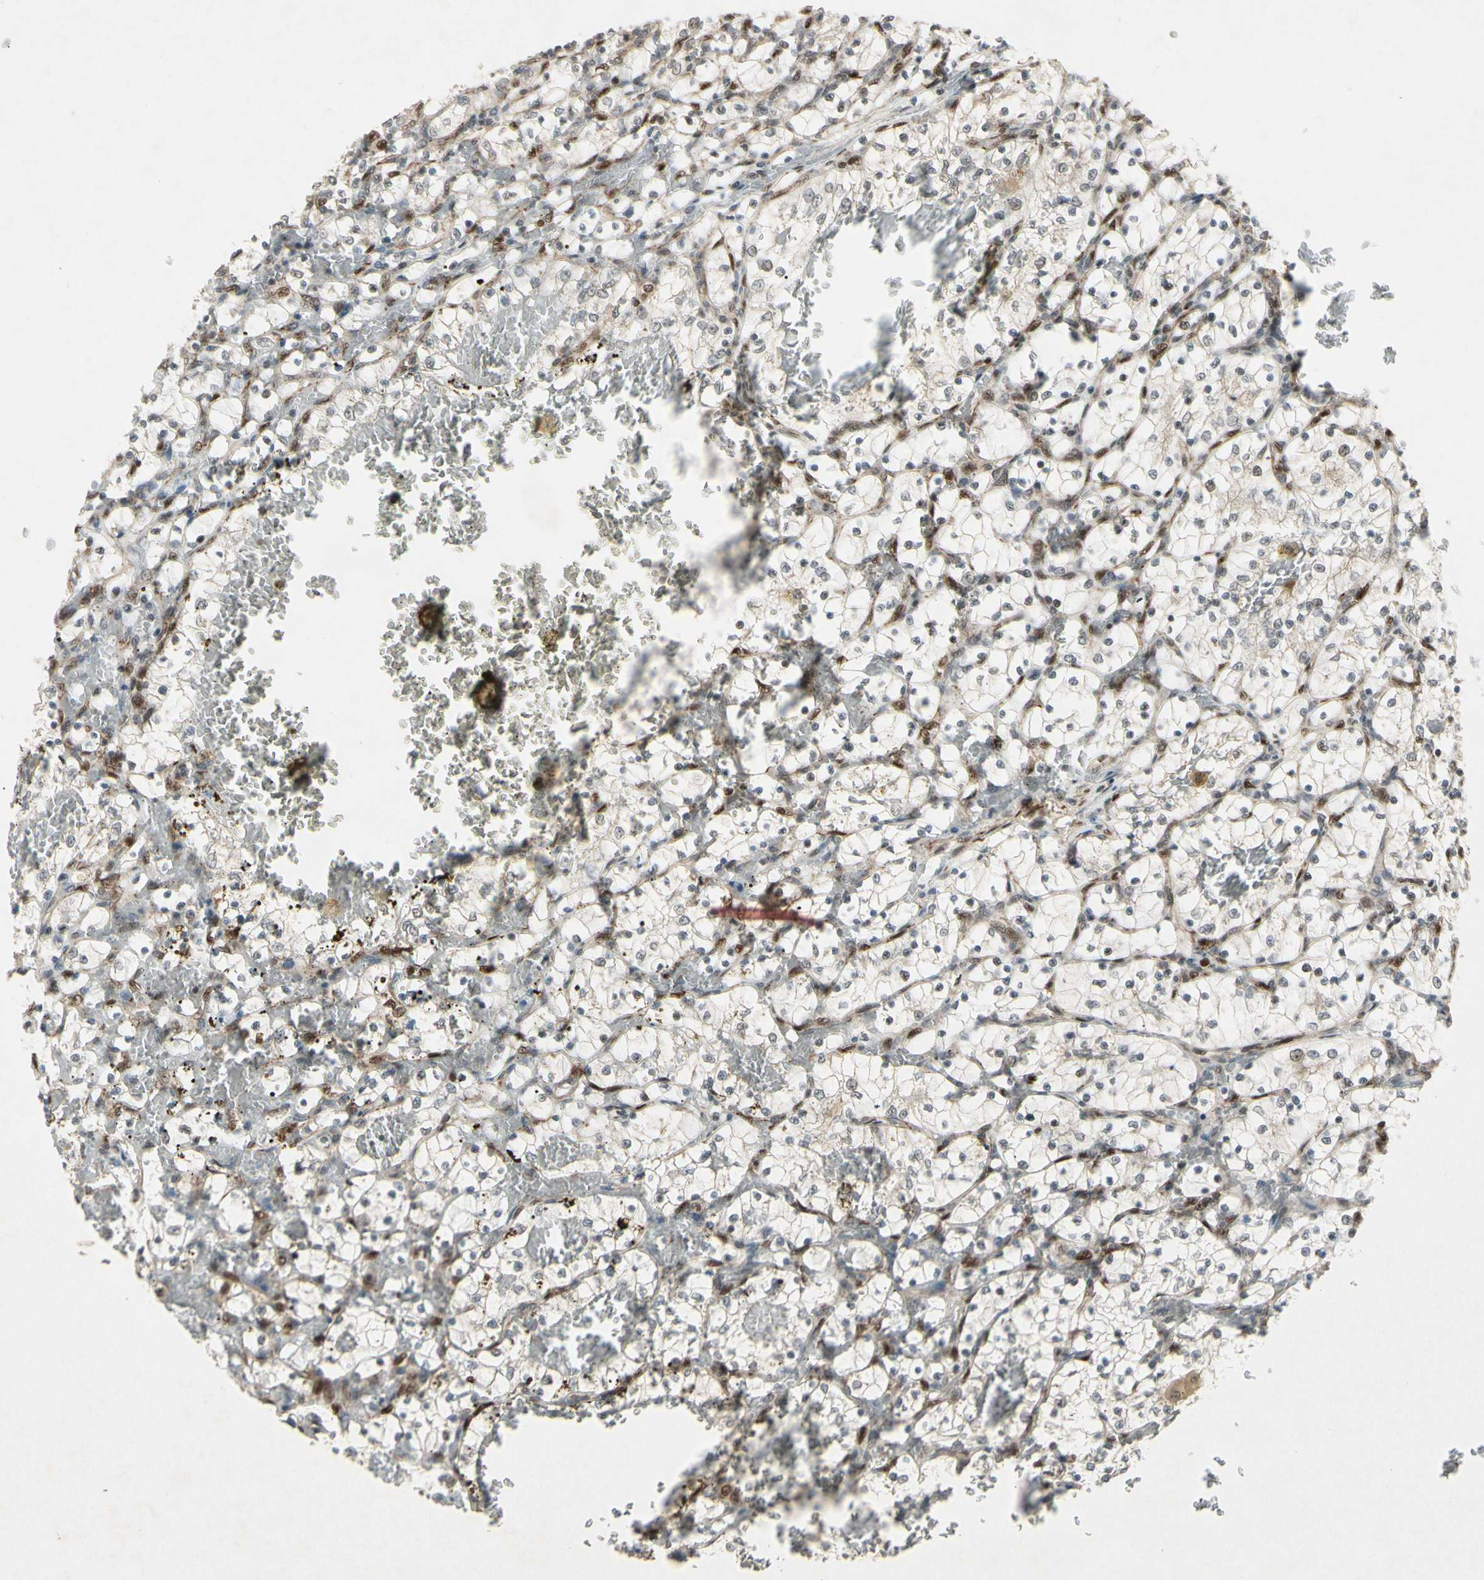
{"staining": {"intensity": "negative", "quantity": "none", "location": "none"}, "tissue": "renal cancer", "cell_type": "Tumor cells", "image_type": "cancer", "snomed": [{"axis": "morphology", "description": "Adenocarcinoma, NOS"}, {"axis": "topography", "description": "Kidney"}], "caption": "Immunohistochemical staining of human adenocarcinoma (renal) shows no significant expression in tumor cells. (DAB (3,3'-diaminobenzidine) immunohistochemistry with hematoxylin counter stain).", "gene": "CDK11A", "patient": {"sex": "female", "age": 69}}